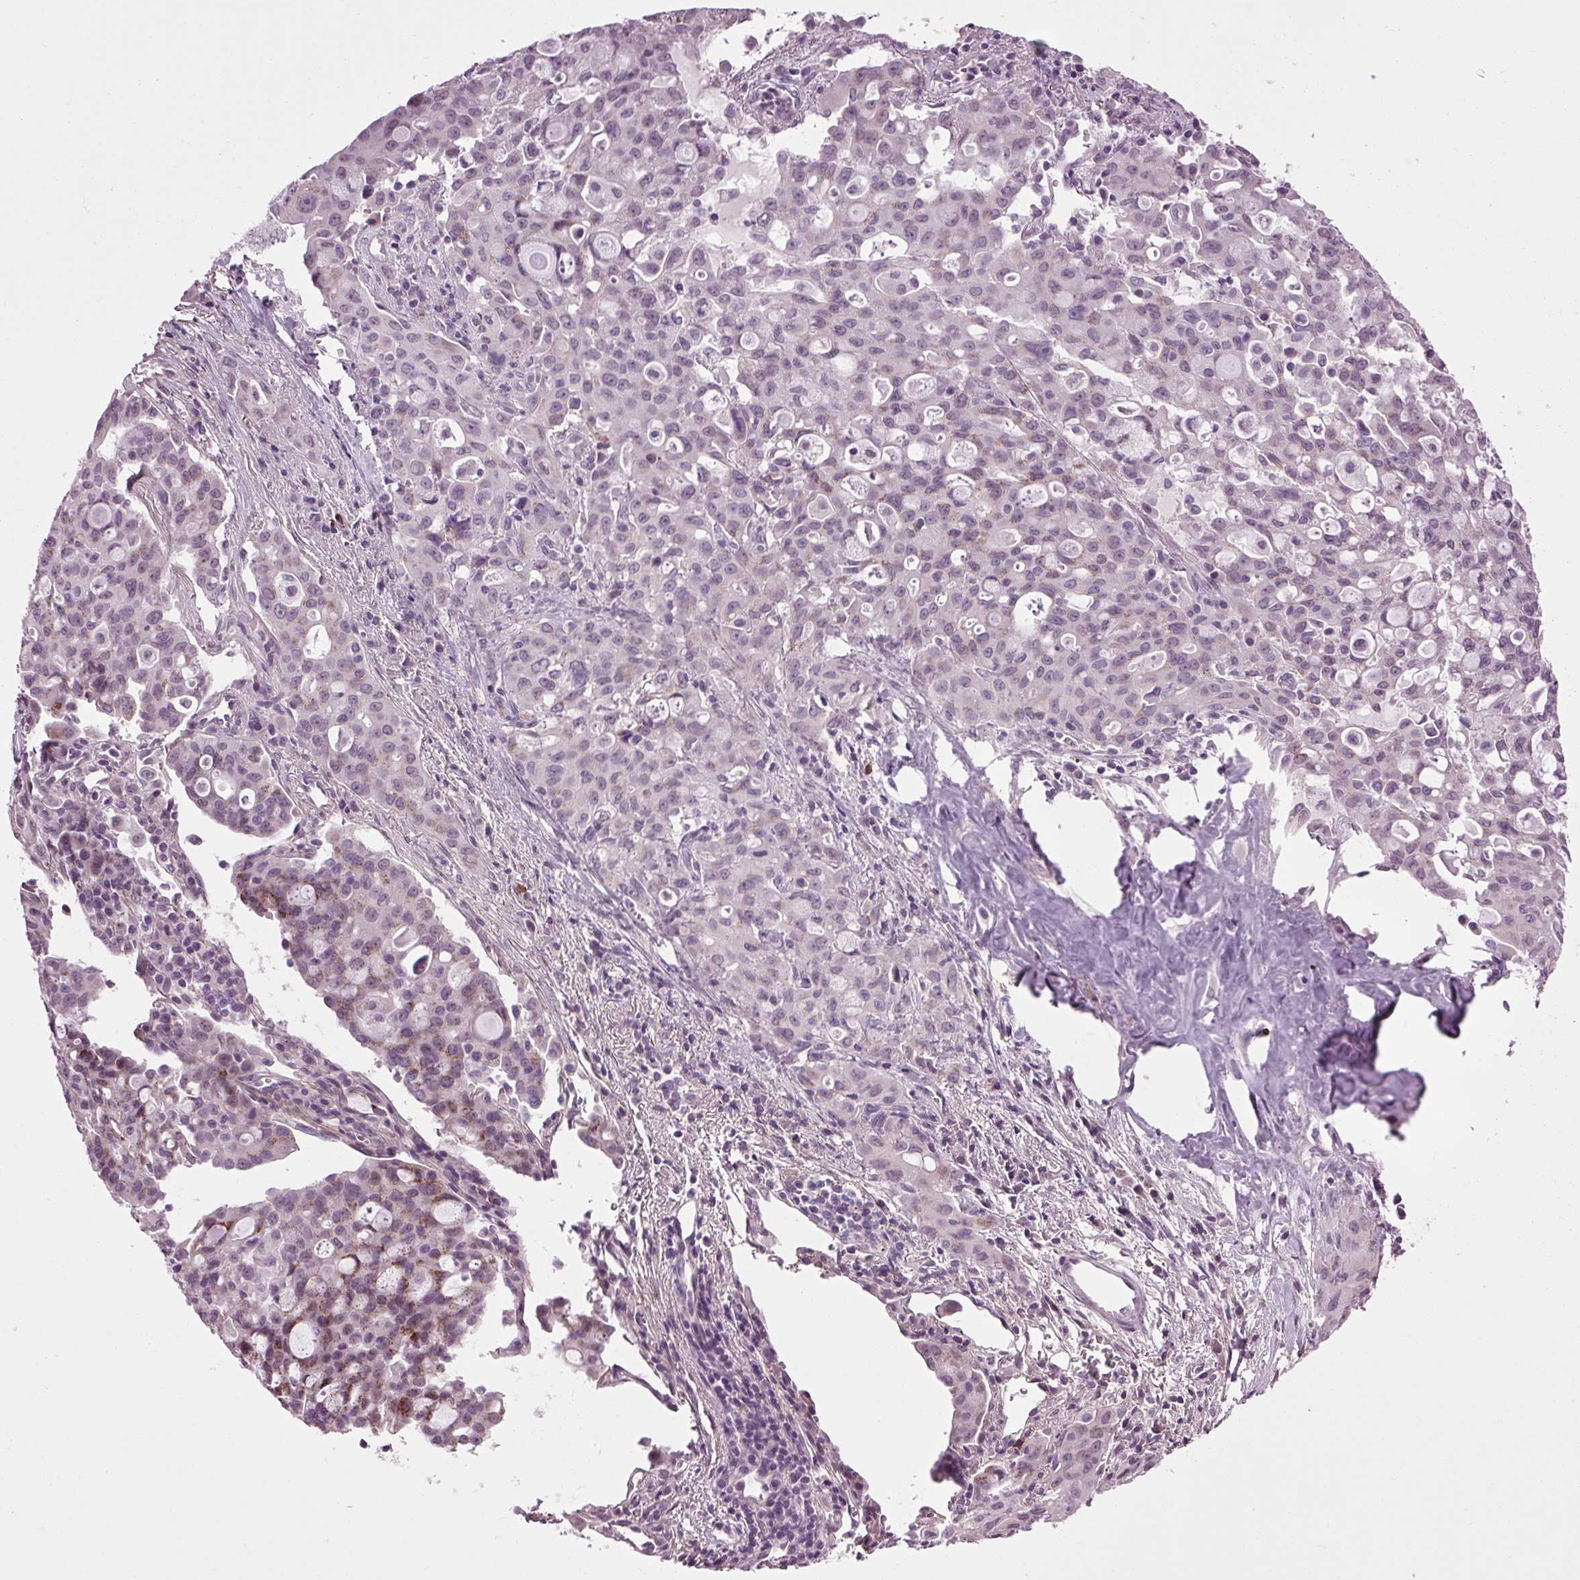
{"staining": {"intensity": "weak", "quantity": "<25%", "location": "cytoplasmic/membranous"}, "tissue": "lung cancer", "cell_type": "Tumor cells", "image_type": "cancer", "snomed": [{"axis": "morphology", "description": "Adenocarcinoma, NOS"}, {"axis": "topography", "description": "Lung"}], "caption": "Immunohistochemistry (IHC) histopathology image of lung cancer (adenocarcinoma) stained for a protein (brown), which shows no expression in tumor cells. (Brightfield microscopy of DAB (3,3'-diaminobenzidine) immunohistochemistry (IHC) at high magnification).", "gene": "A1CF", "patient": {"sex": "female", "age": 44}}